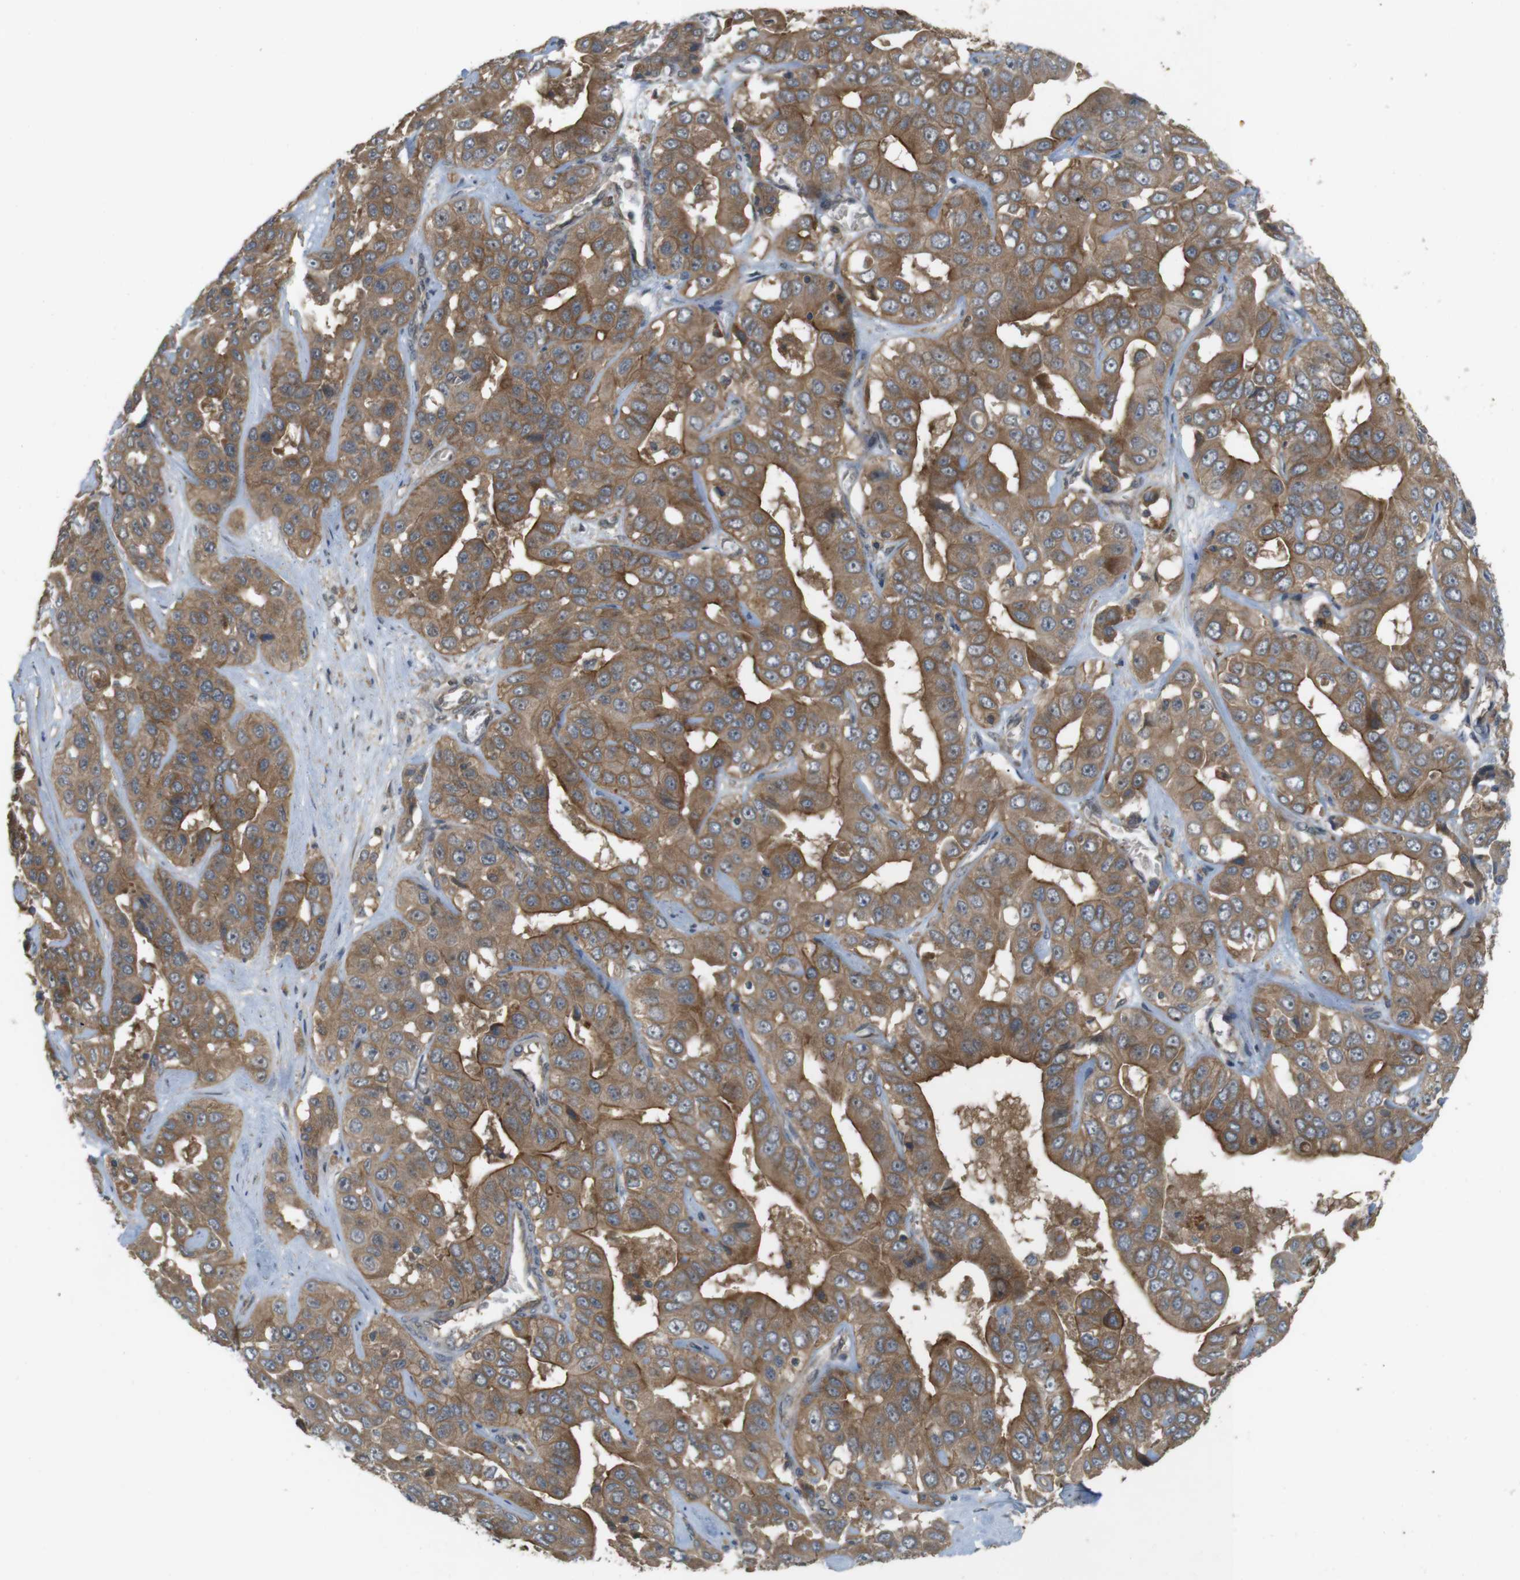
{"staining": {"intensity": "moderate", "quantity": ">75%", "location": "cytoplasmic/membranous"}, "tissue": "liver cancer", "cell_type": "Tumor cells", "image_type": "cancer", "snomed": [{"axis": "morphology", "description": "Cholangiocarcinoma"}, {"axis": "topography", "description": "Liver"}], "caption": "This is an image of immunohistochemistry (IHC) staining of liver cholangiocarcinoma, which shows moderate staining in the cytoplasmic/membranous of tumor cells.", "gene": "RNF130", "patient": {"sex": "female", "age": 52}}